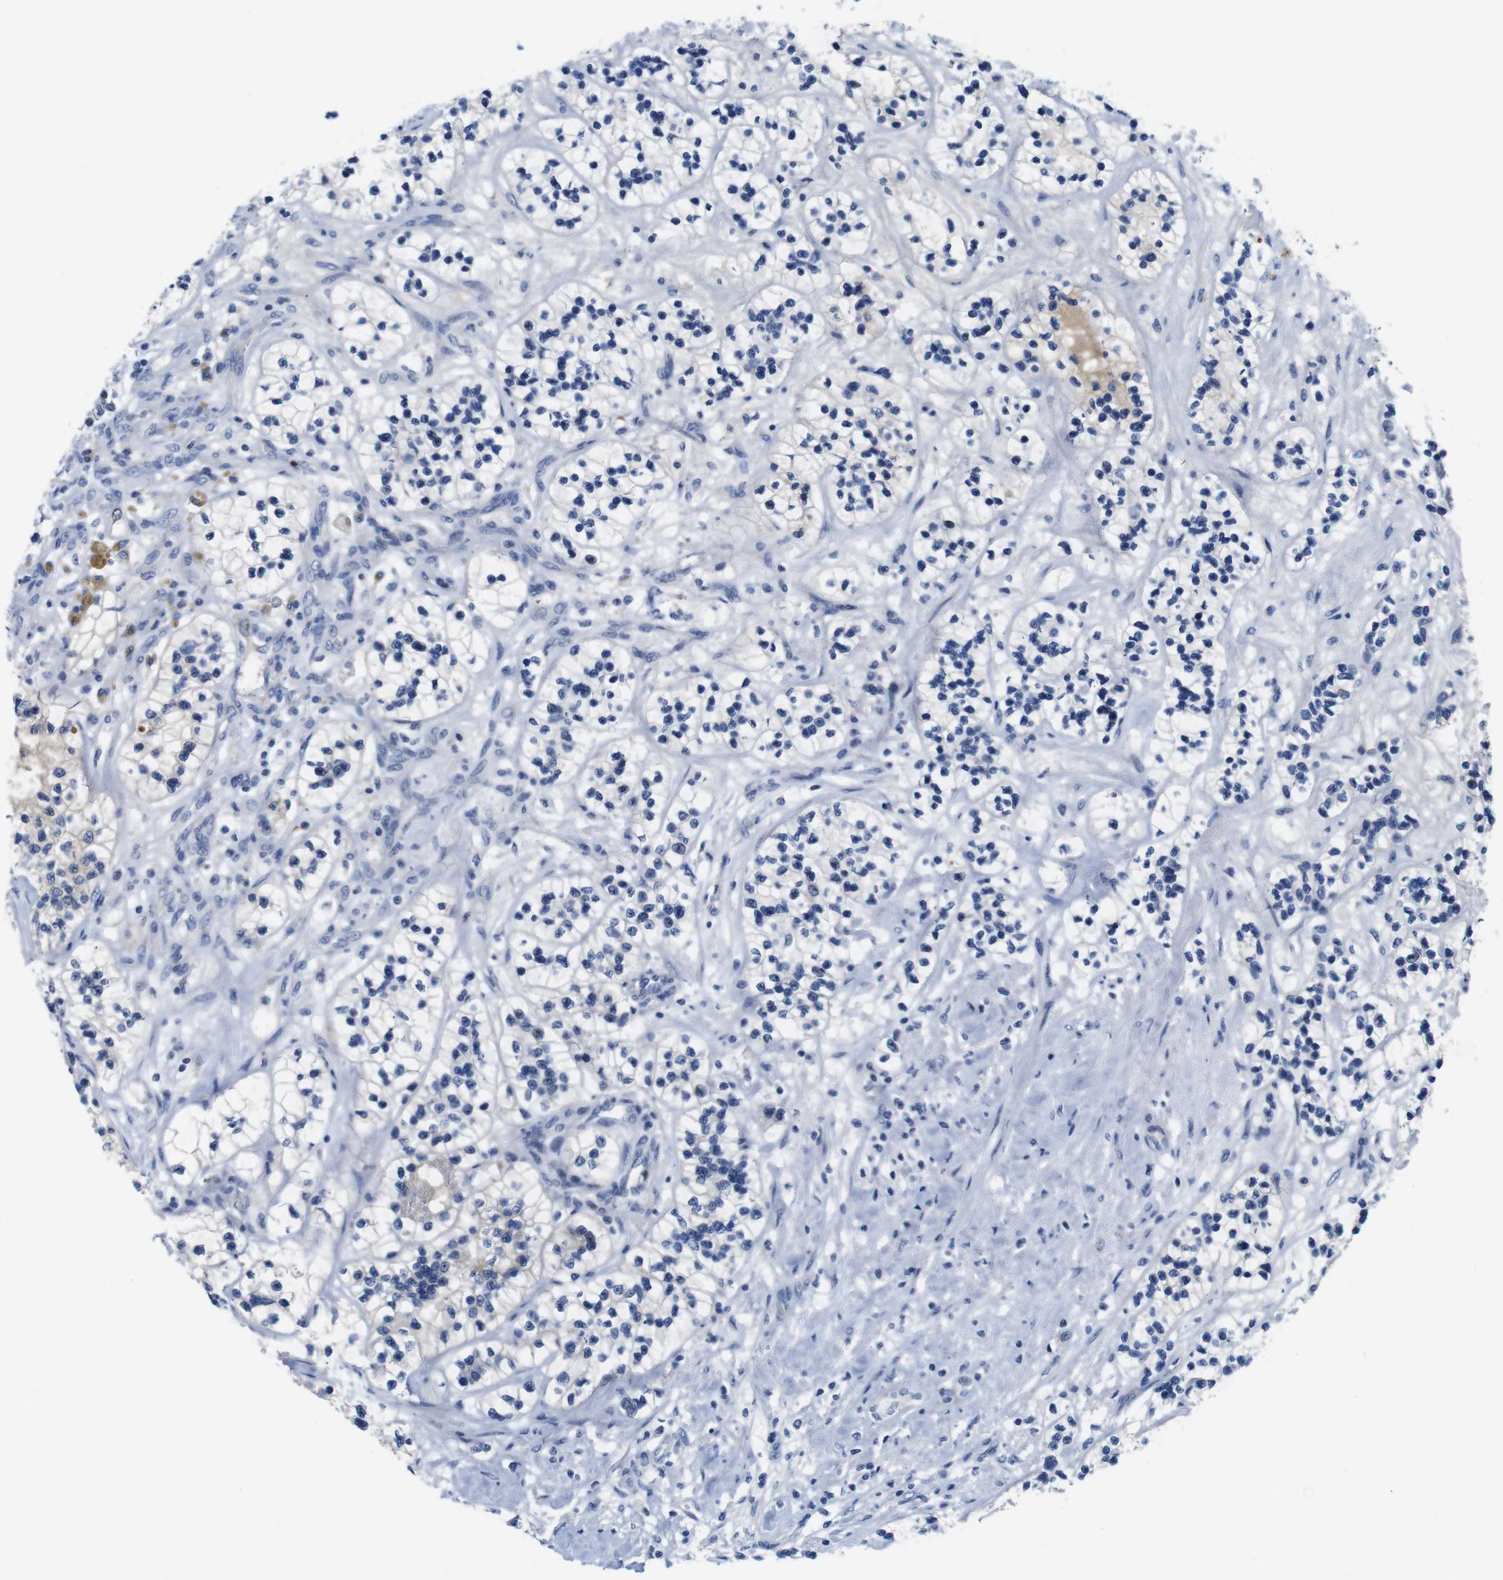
{"staining": {"intensity": "negative", "quantity": "none", "location": "none"}, "tissue": "renal cancer", "cell_type": "Tumor cells", "image_type": "cancer", "snomed": [{"axis": "morphology", "description": "Adenocarcinoma, NOS"}, {"axis": "topography", "description": "Kidney"}], "caption": "Immunohistochemistry (IHC) photomicrograph of neoplastic tissue: human renal adenocarcinoma stained with DAB reveals no significant protein positivity in tumor cells.", "gene": "C1RL", "patient": {"sex": "female", "age": 57}}